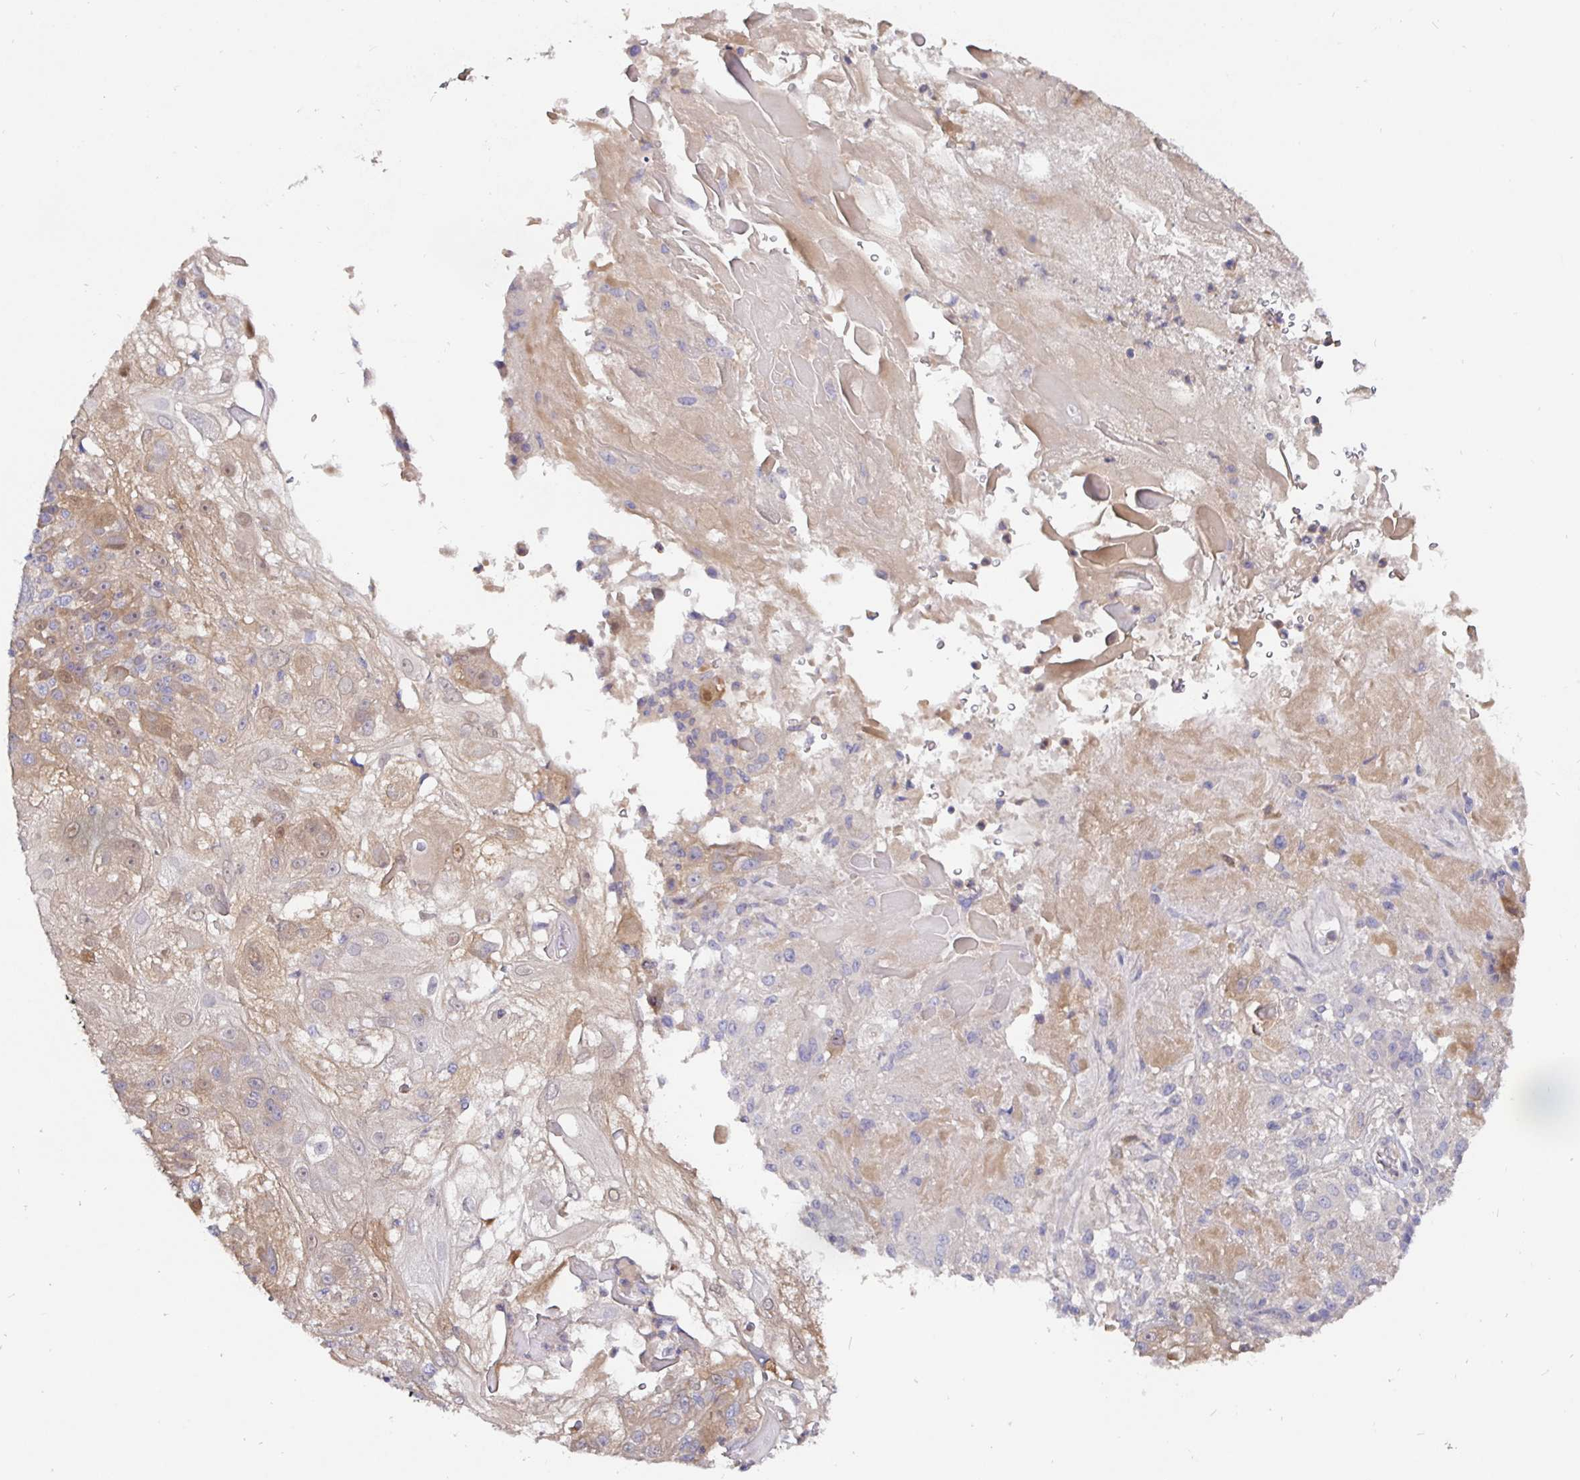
{"staining": {"intensity": "weak", "quantity": ">75%", "location": "cytoplasmic/membranous"}, "tissue": "skin cancer", "cell_type": "Tumor cells", "image_type": "cancer", "snomed": [{"axis": "morphology", "description": "Normal tissue, NOS"}, {"axis": "morphology", "description": "Squamous cell carcinoma, NOS"}, {"axis": "topography", "description": "Skin"}], "caption": "Brown immunohistochemical staining in human squamous cell carcinoma (skin) displays weak cytoplasmic/membranous positivity in about >75% of tumor cells. (IHC, brightfield microscopy, high magnification).", "gene": "KIF21A", "patient": {"sex": "female", "age": 83}}